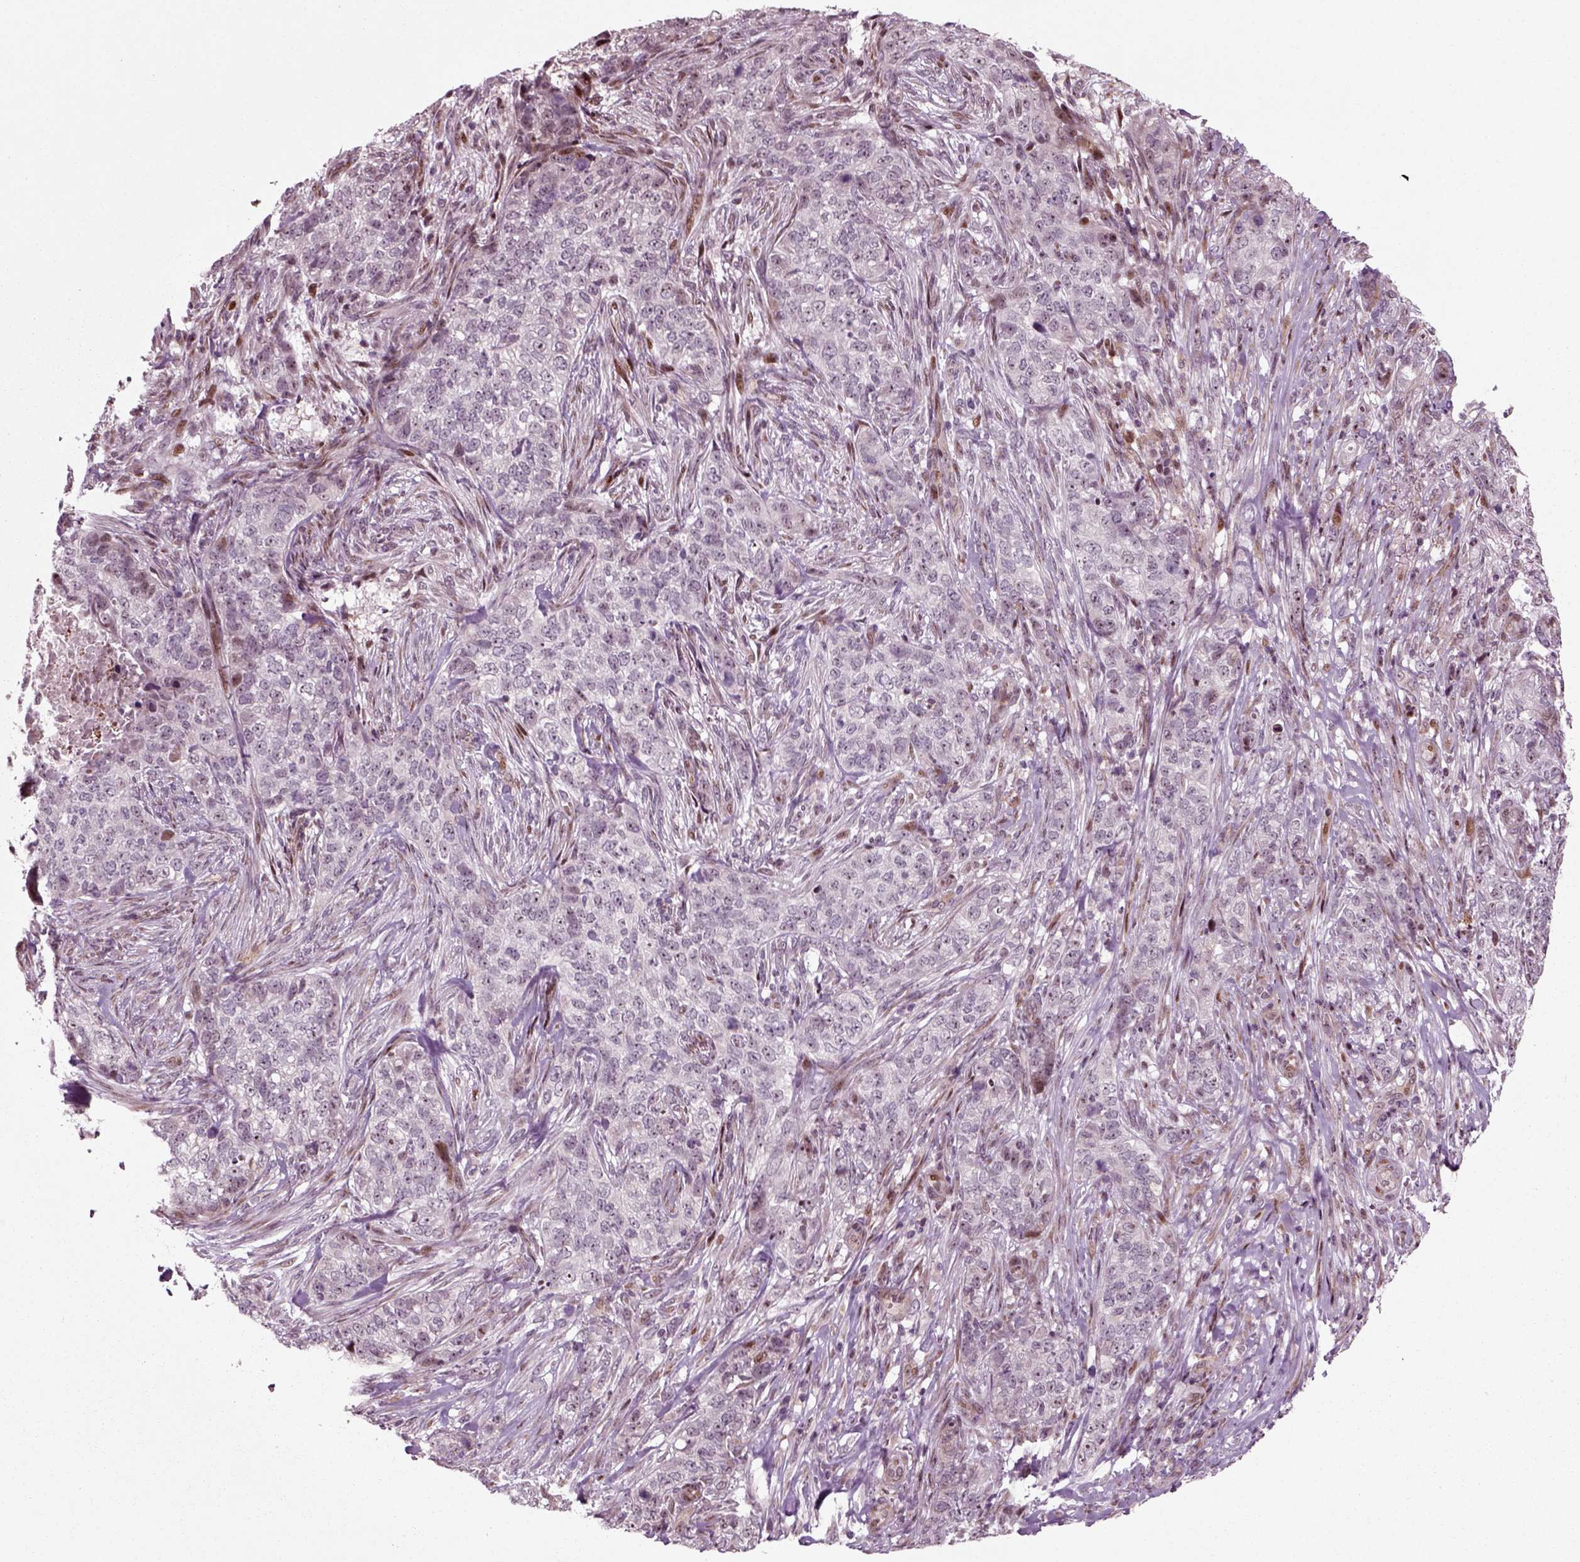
{"staining": {"intensity": "negative", "quantity": "none", "location": "none"}, "tissue": "skin cancer", "cell_type": "Tumor cells", "image_type": "cancer", "snomed": [{"axis": "morphology", "description": "Basal cell carcinoma"}, {"axis": "topography", "description": "Skin"}], "caption": "Immunohistochemistry of skin cancer displays no positivity in tumor cells.", "gene": "CDC14A", "patient": {"sex": "female", "age": 69}}